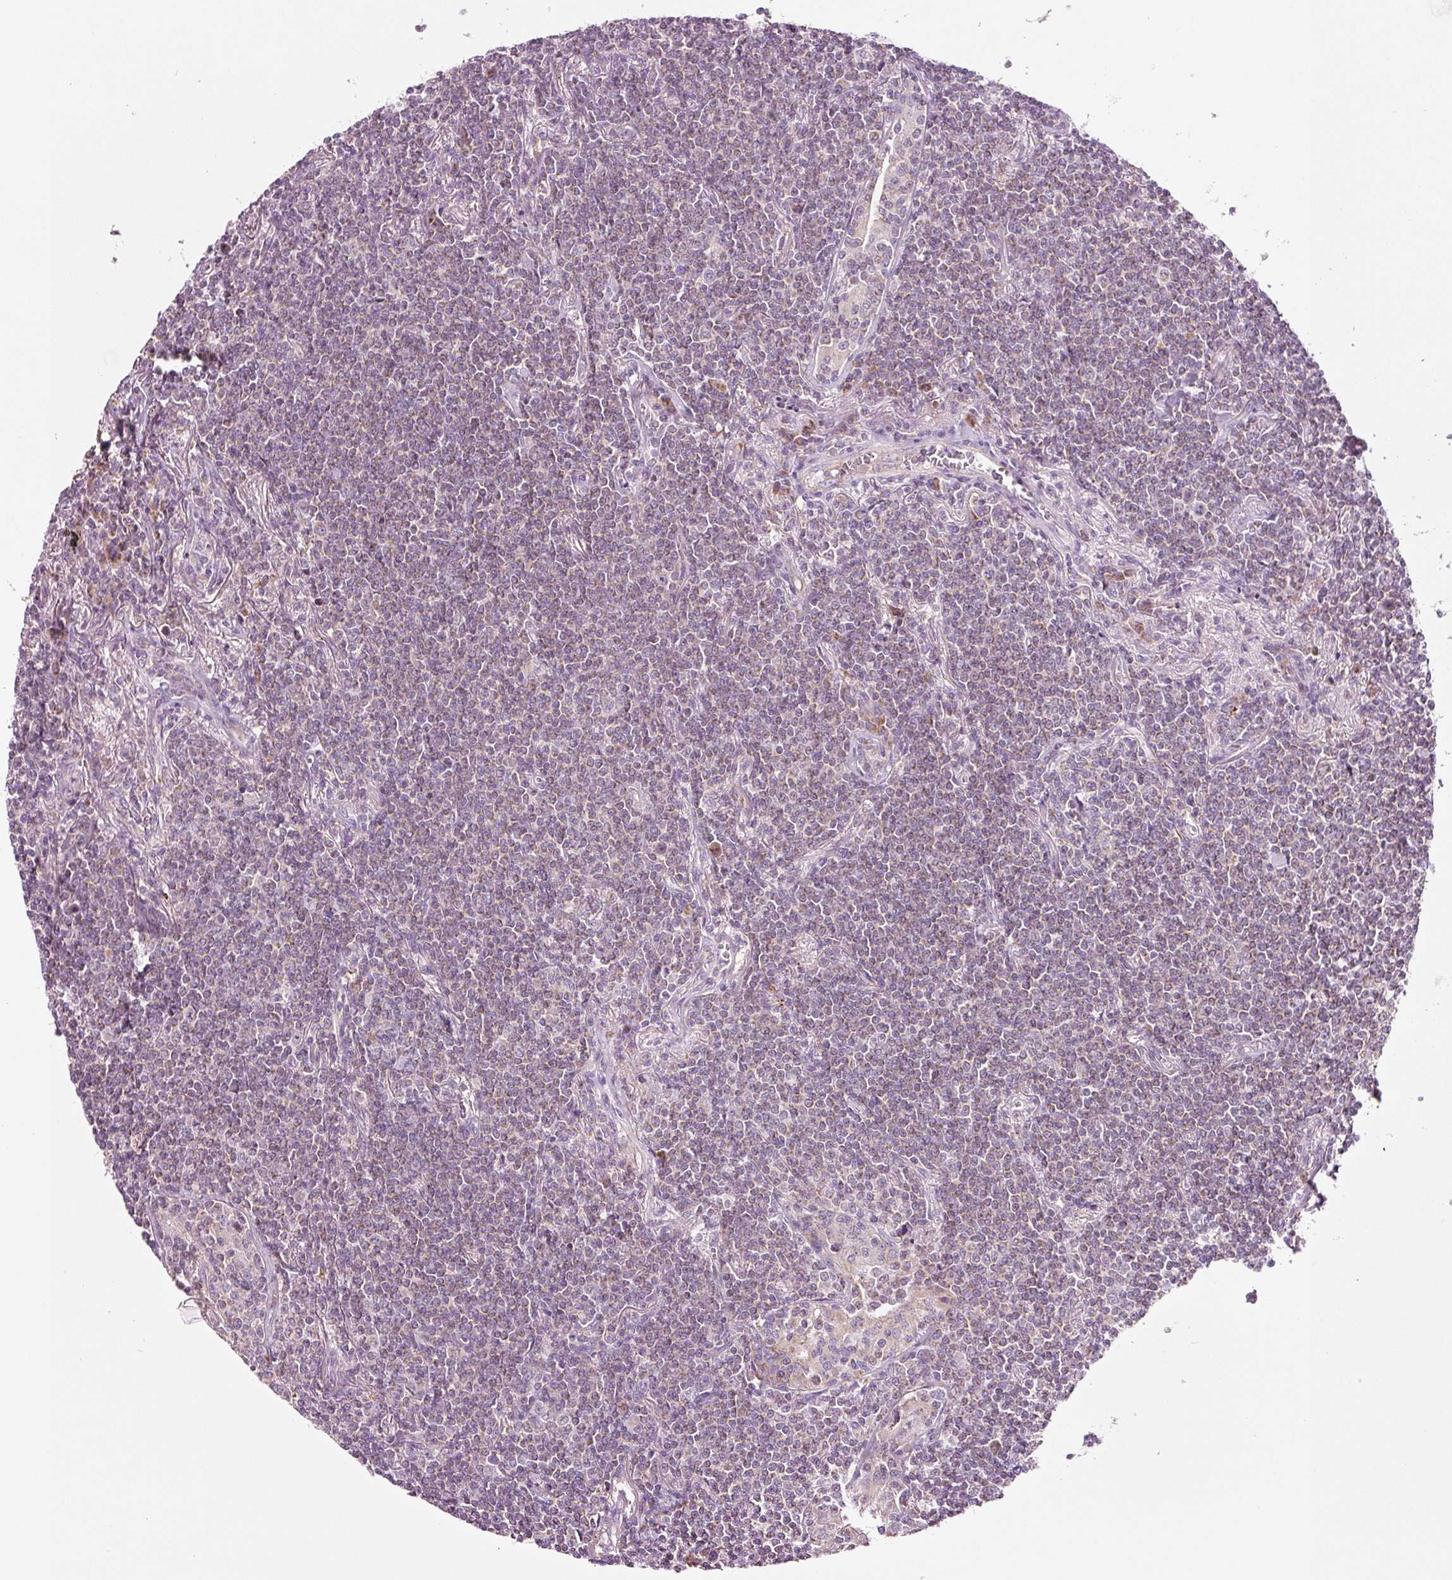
{"staining": {"intensity": "weak", "quantity": "25%-75%", "location": "cytoplasmic/membranous"}, "tissue": "lymphoma", "cell_type": "Tumor cells", "image_type": "cancer", "snomed": [{"axis": "morphology", "description": "Malignant lymphoma, non-Hodgkin's type, Low grade"}, {"axis": "topography", "description": "Lung"}], "caption": "Human lymphoma stained with a protein marker demonstrates weak staining in tumor cells.", "gene": "NDUFA1", "patient": {"sex": "female", "age": 71}}